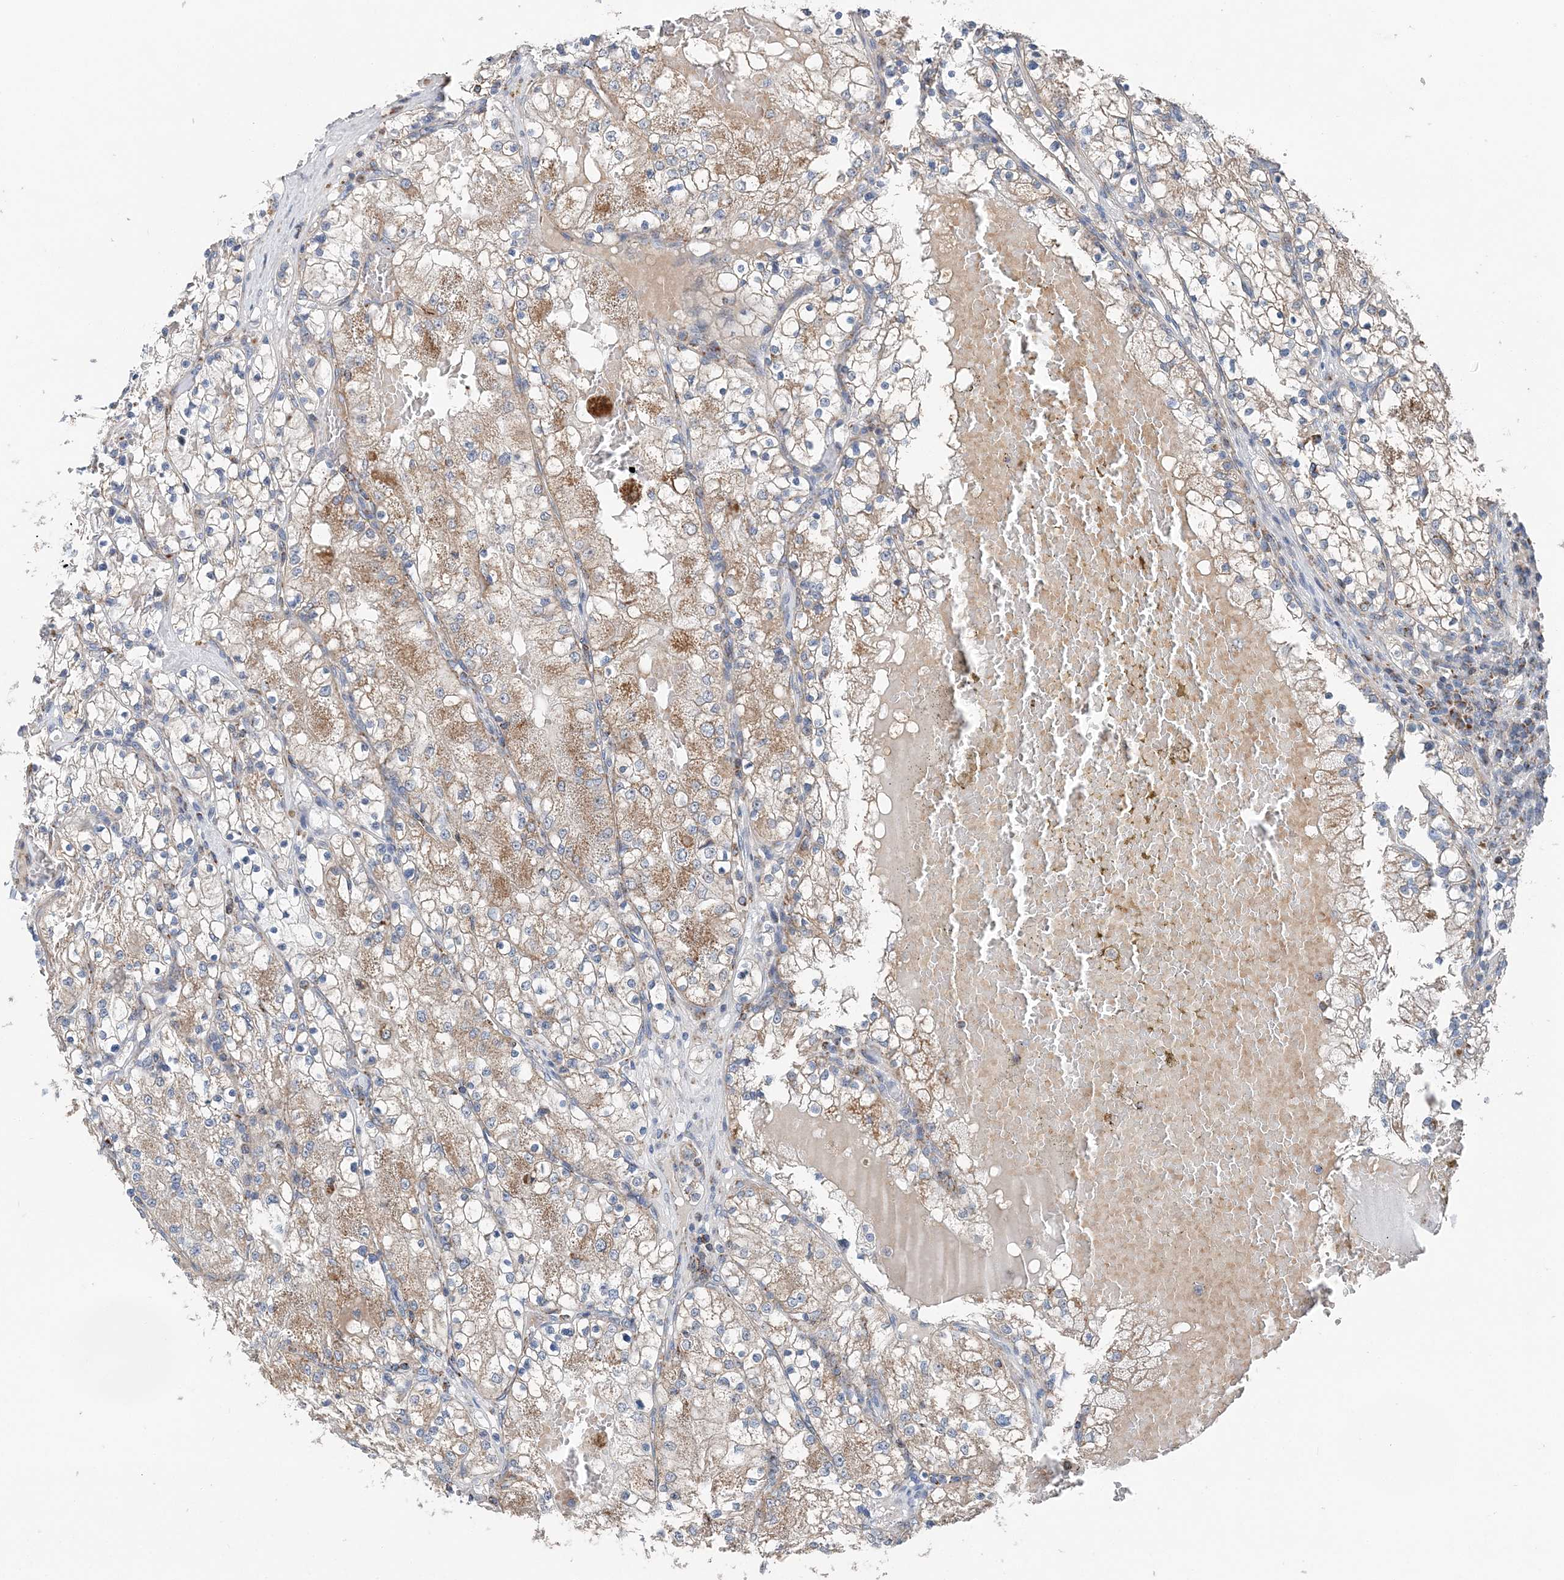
{"staining": {"intensity": "moderate", "quantity": "25%-75%", "location": "cytoplasmic/membranous"}, "tissue": "renal cancer", "cell_type": "Tumor cells", "image_type": "cancer", "snomed": [{"axis": "morphology", "description": "Normal tissue, NOS"}, {"axis": "morphology", "description": "Adenocarcinoma, NOS"}, {"axis": "topography", "description": "Kidney"}], "caption": "Protein staining by immunohistochemistry demonstrates moderate cytoplasmic/membranous expression in about 25%-75% of tumor cells in adenocarcinoma (renal).", "gene": "SPRY2", "patient": {"sex": "male", "age": 68}}